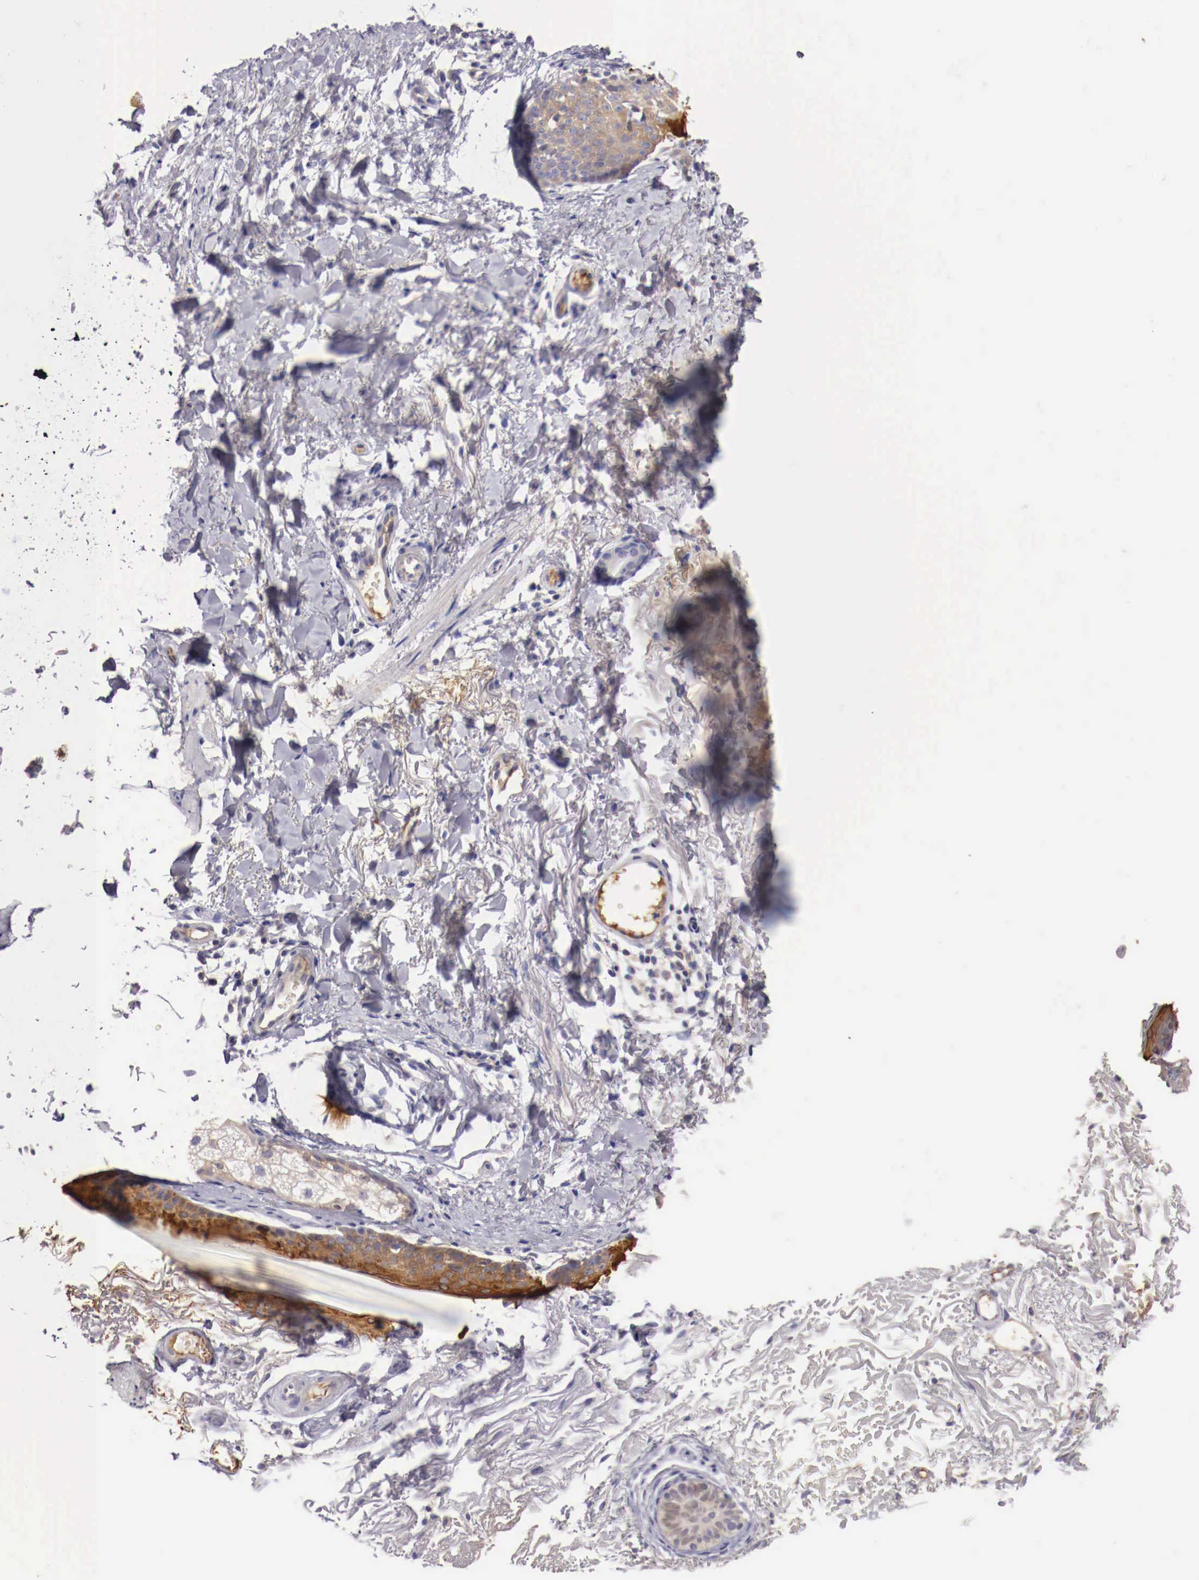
{"staining": {"intensity": "negative", "quantity": "none", "location": "none"}, "tissue": "skin", "cell_type": "Fibroblasts", "image_type": "normal", "snomed": [{"axis": "morphology", "description": "Normal tissue, NOS"}, {"axis": "morphology", "description": "Neoplasm, benign, NOS"}, {"axis": "topography", "description": "Skin"}], "caption": "This image is of benign skin stained with immunohistochemistry to label a protein in brown with the nuclei are counter-stained blue. There is no staining in fibroblasts.", "gene": "PITPNA", "patient": {"sex": "female", "age": 53}}